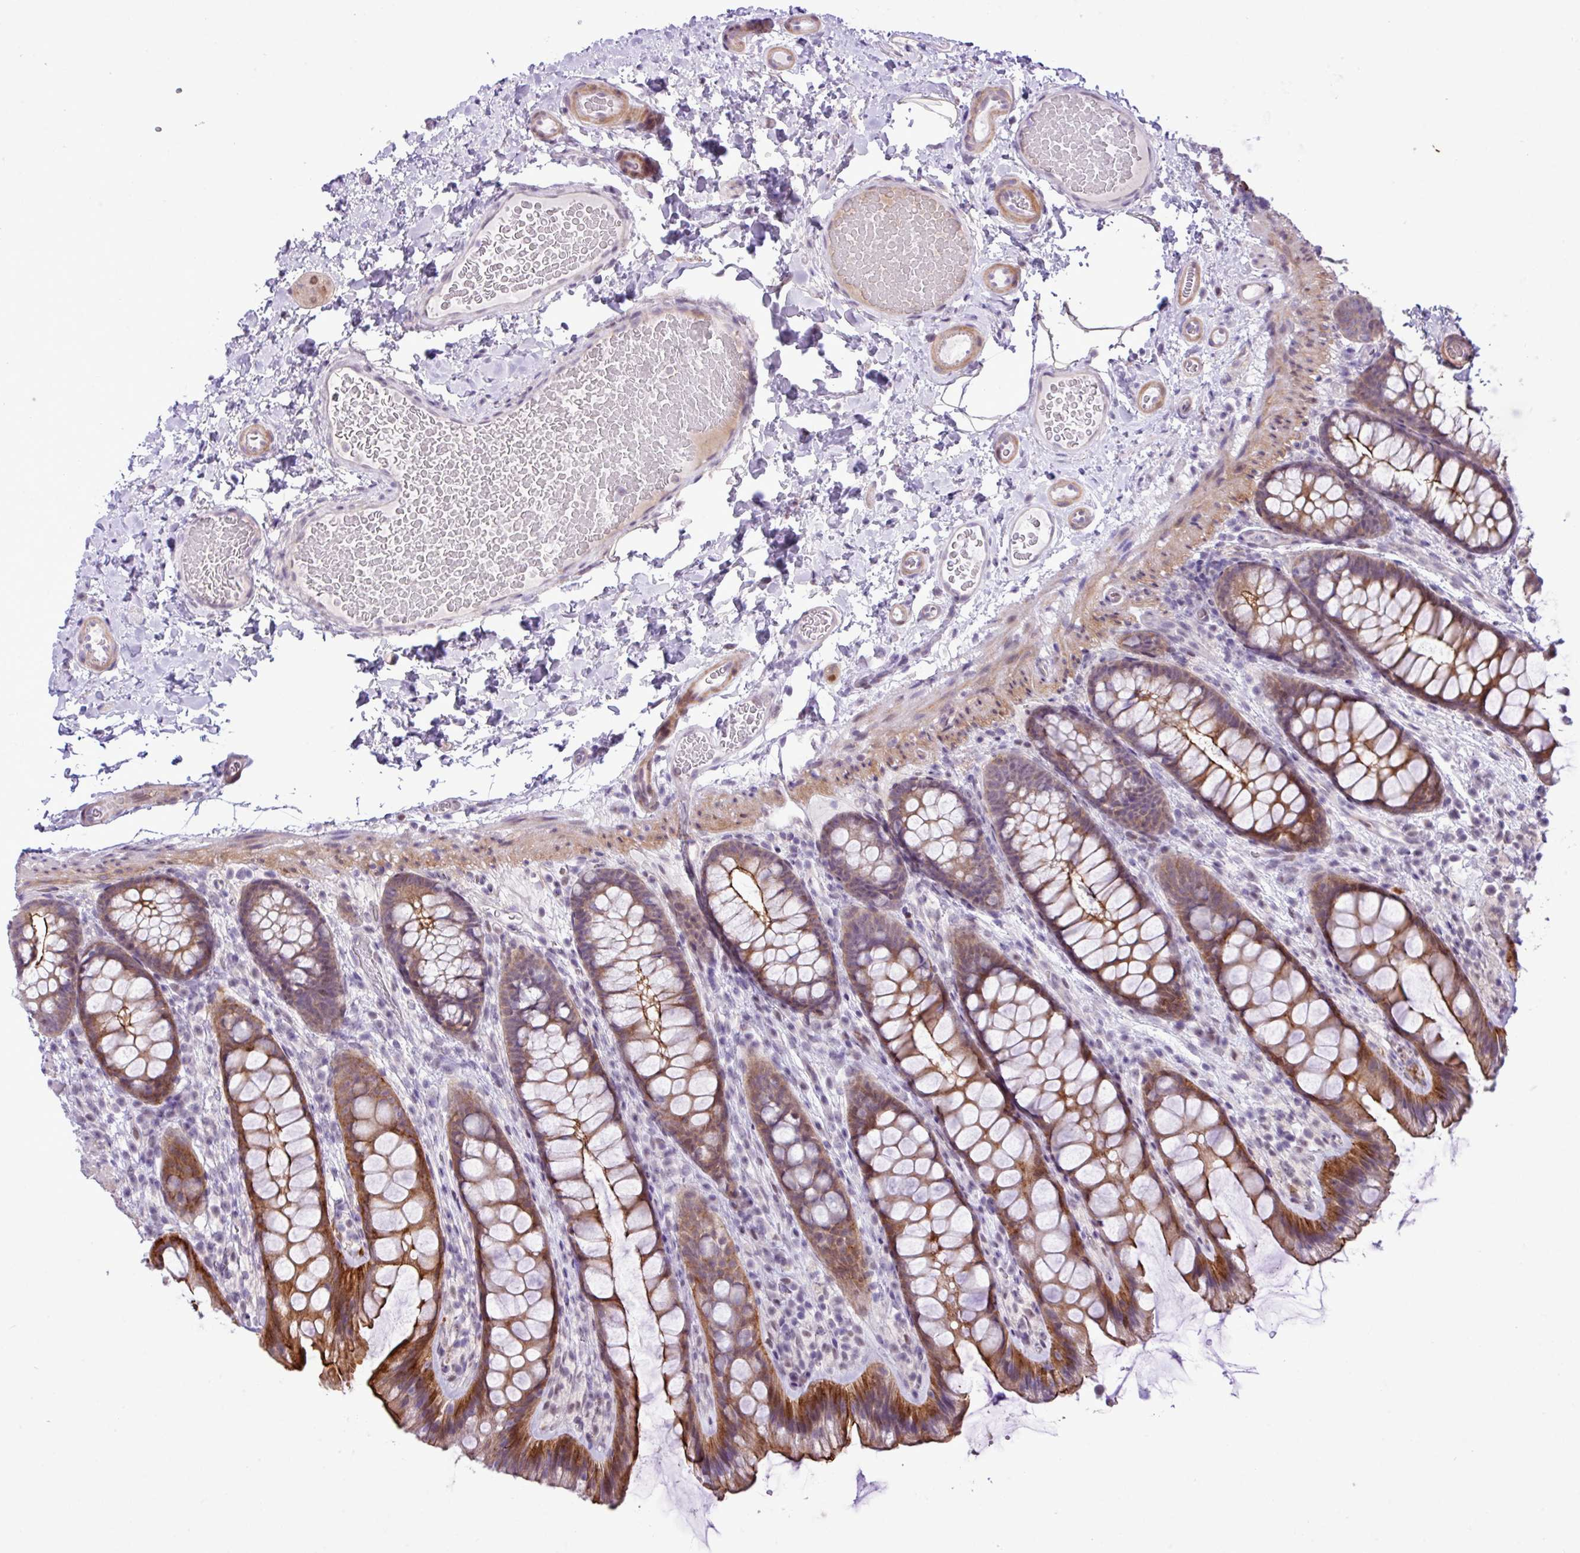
{"staining": {"intensity": "weak", "quantity": ">75%", "location": "cytoplasmic/membranous"}, "tissue": "colon", "cell_type": "Endothelial cells", "image_type": "normal", "snomed": [{"axis": "morphology", "description": "Normal tissue, NOS"}, {"axis": "topography", "description": "Colon"}], "caption": "A low amount of weak cytoplasmic/membranous expression is seen in approximately >75% of endothelial cells in unremarkable colon. (DAB (3,3'-diaminobenzidine) = brown stain, brightfield microscopy at high magnification).", "gene": "YLPM1", "patient": {"sex": "male", "age": 46}}